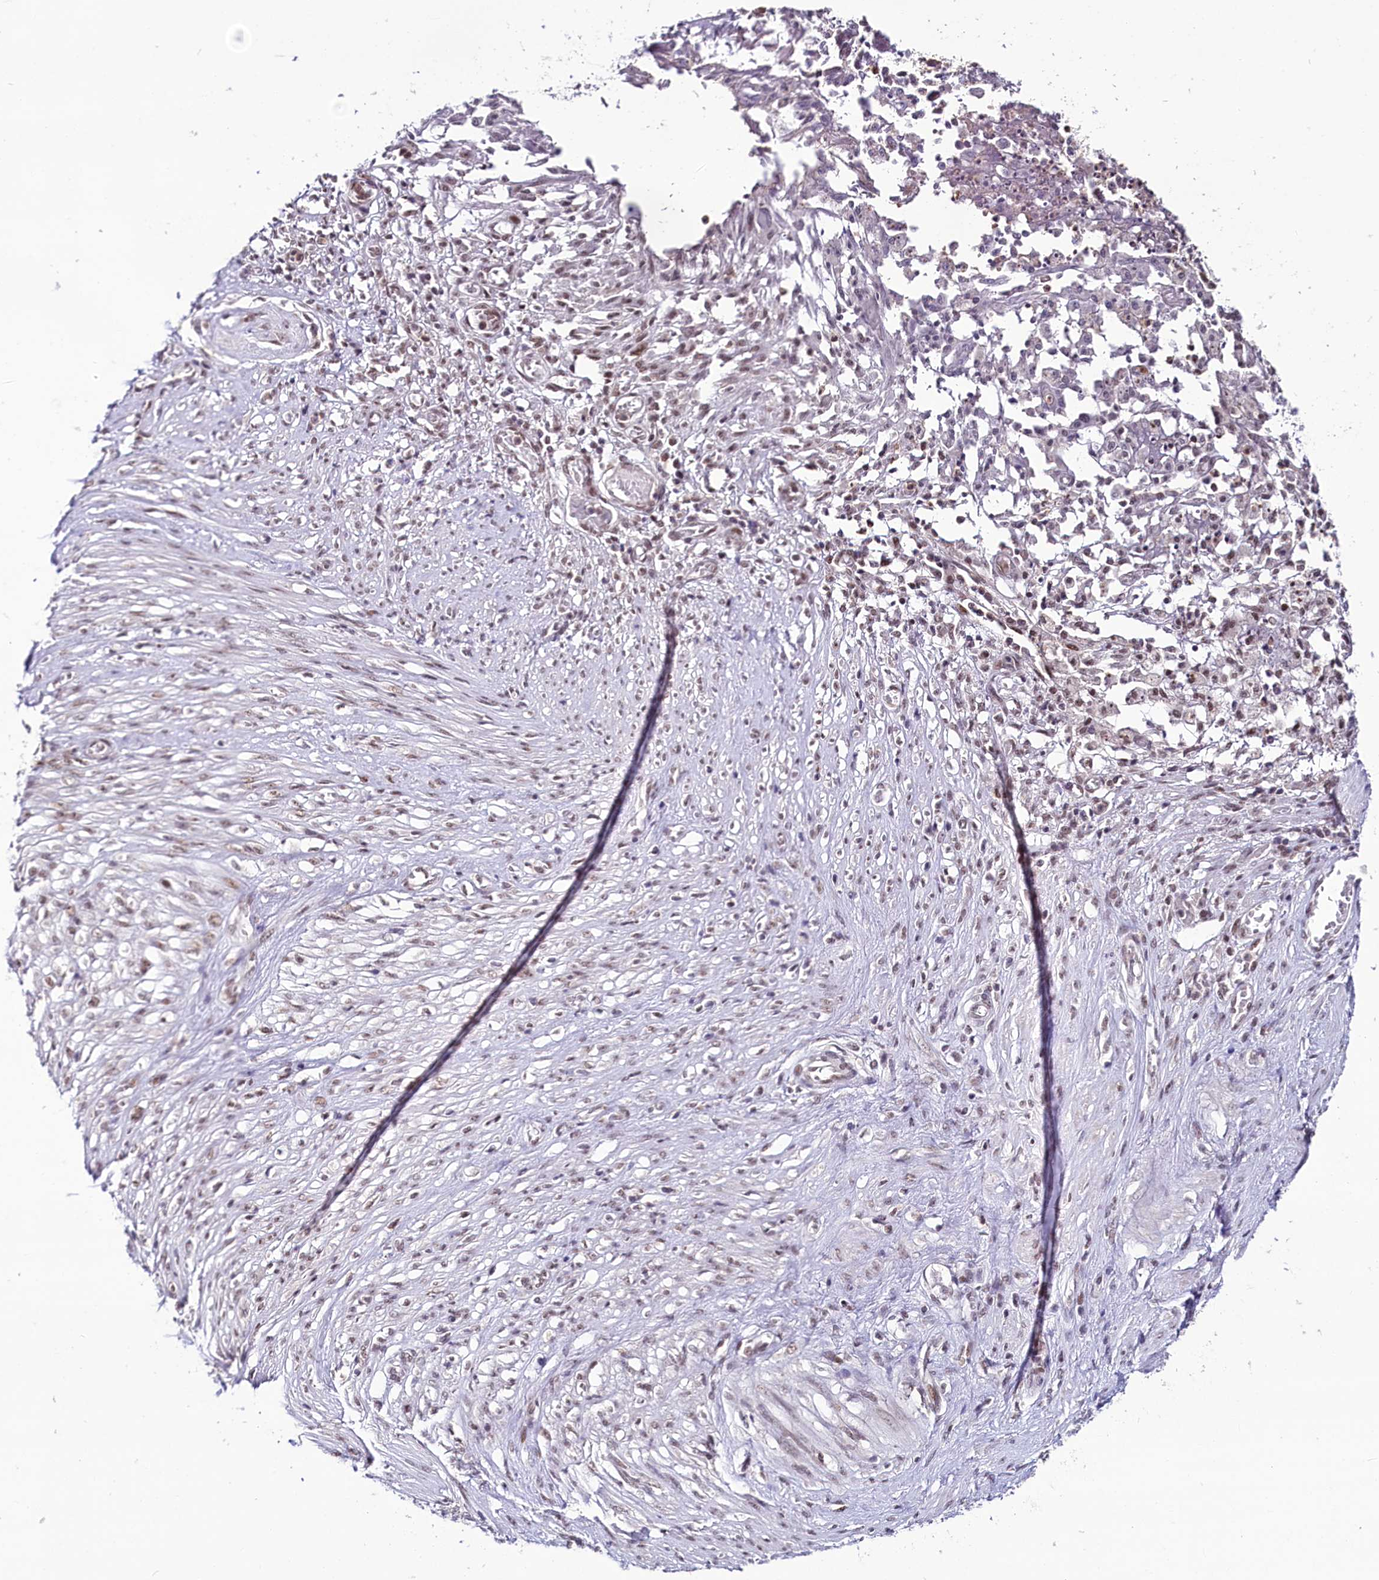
{"staining": {"intensity": "moderate", "quantity": ">75%", "location": "nuclear"}, "tissue": "stomach cancer", "cell_type": "Tumor cells", "image_type": "cancer", "snomed": [{"axis": "morphology", "description": "Adenocarcinoma, NOS"}, {"axis": "morphology", "description": "Adenocarcinoma, High grade"}, {"axis": "topography", "description": "Stomach, upper"}, {"axis": "topography", "description": "Stomach, lower"}], "caption": "An image of human adenocarcinoma (high-grade) (stomach) stained for a protein displays moderate nuclear brown staining in tumor cells. (DAB (3,3'-diaminobenzidine) = brown stain, brightfield microscopy at high magnification).", "gene": "SCAF11", "patient": {"sex": "female", "age": 65}}